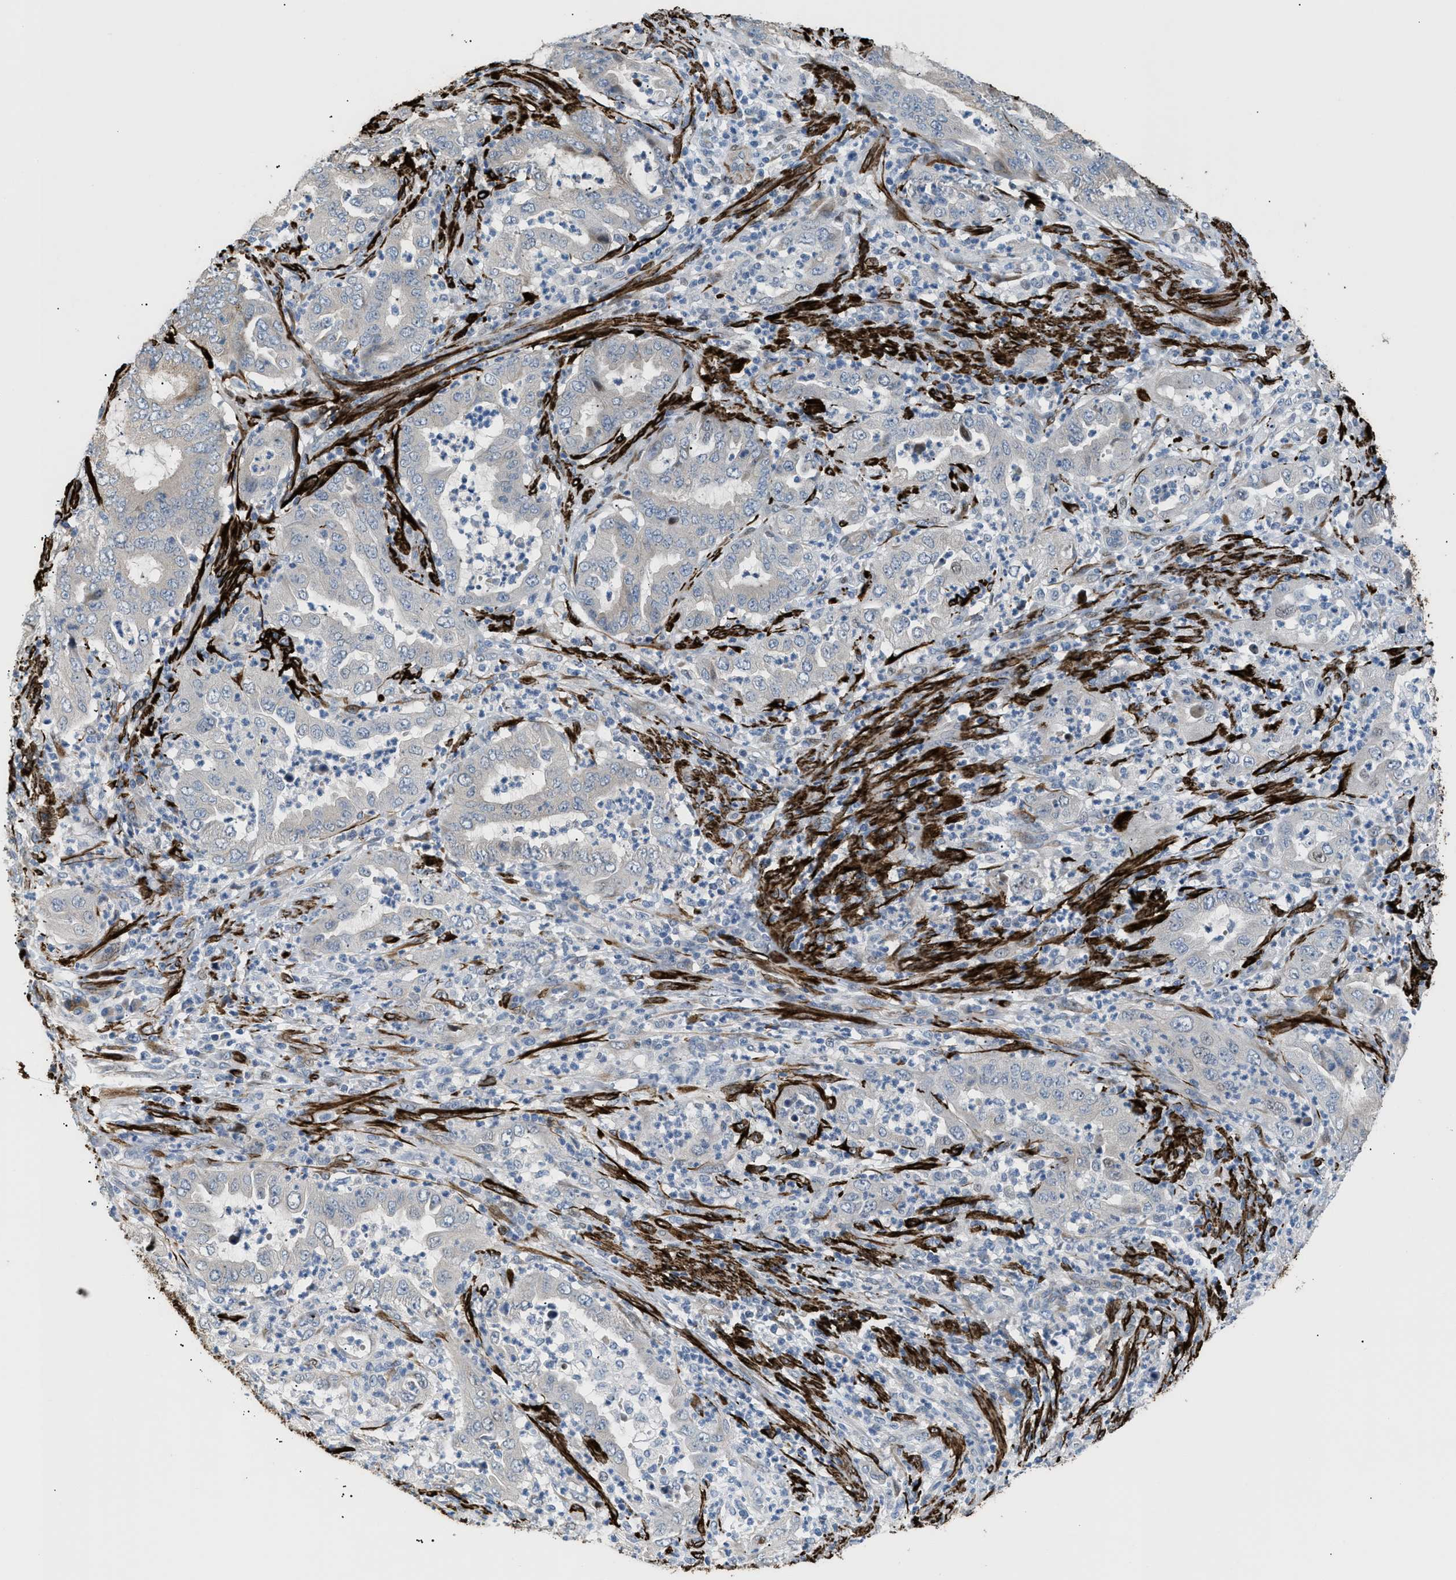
{"staining": {"intensity": "negative", "quantity": "none", "location": "none"}, "tissue": "endometrial cancer", "cell_type": "Tumor cells", "image_type": "cancer", "snomed": [{"axis": "morphology", "description": "Adenocarcinoma, NOS"}, {"axis": "topography", "description": "Endometrium"}], "caption": "High magnification brightfield microscopy of endometrial adenocarcinoma stained with DAB (3,3'-diaminobenzidine) (brown) and counterstained with hematoxylin (blue): tumor cells show no significant expression. Brightfield microscopy of IHC stained with DAB (brown) and hematoxylin (blue), captured at high magnification.", "gene": "ICA1", "patient": {"sex": "female", "age": 70}}